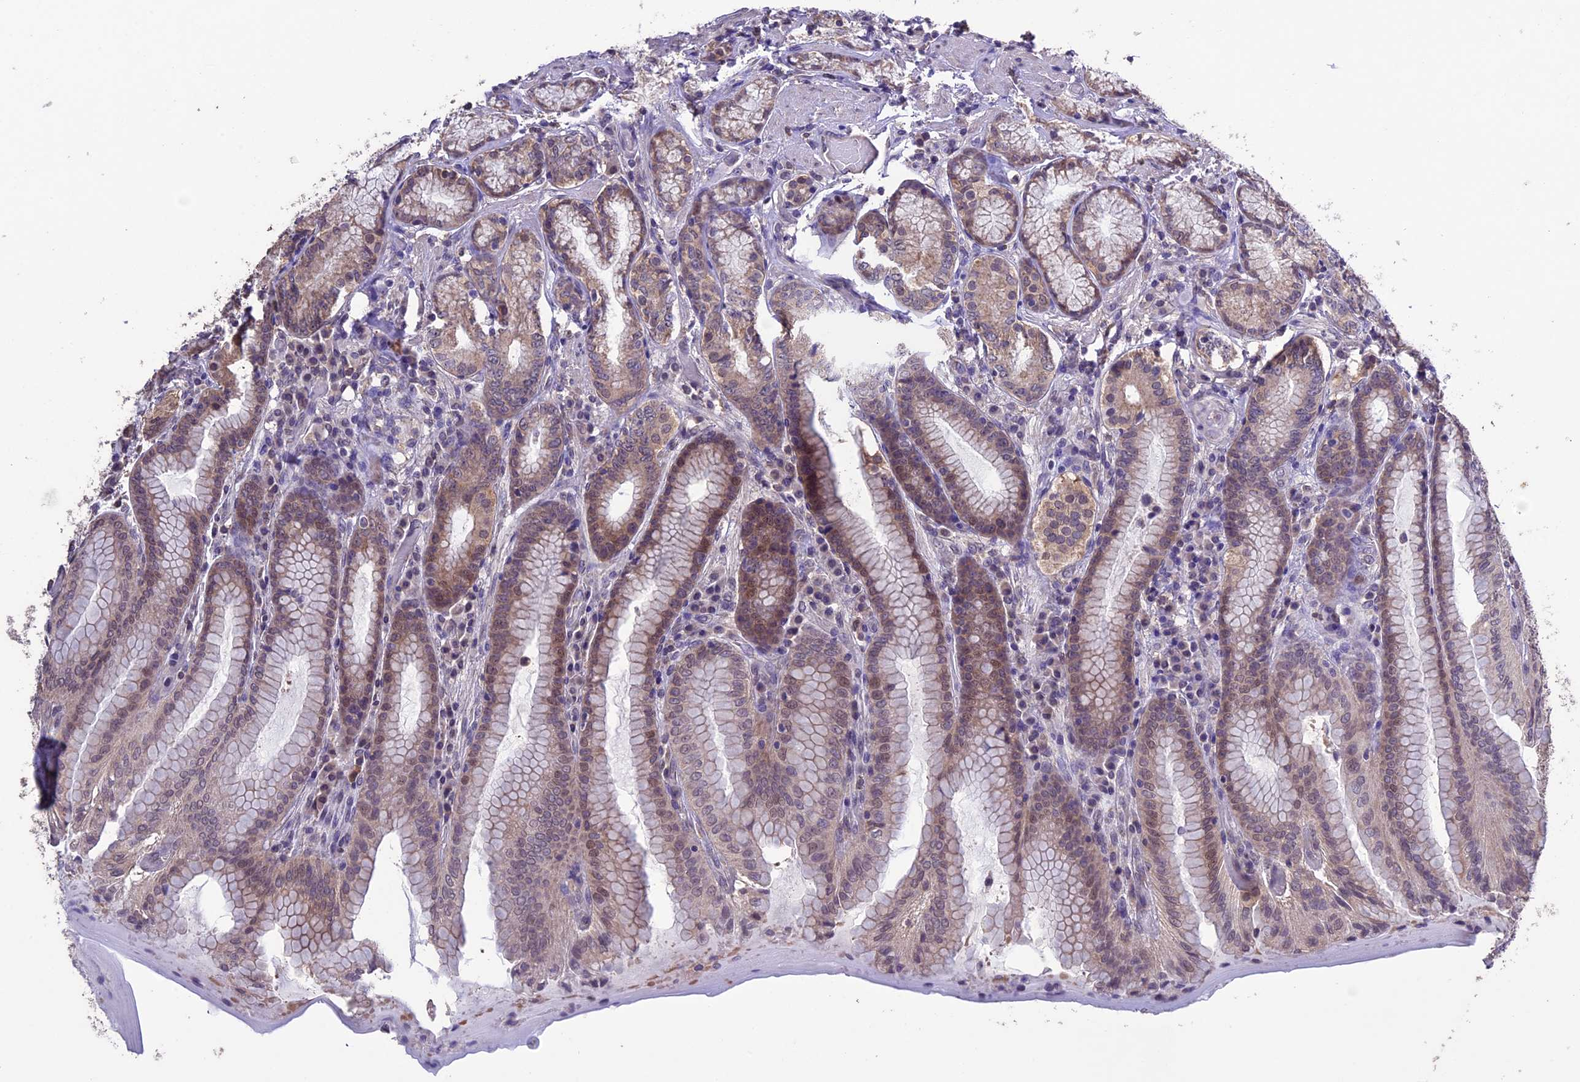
{"staining": {"intensity": "moderate", "quantity": "<25%", "location": "cytoplasmic/membranous,nuclear"}, "tissue": "stomach", "cell_type": "Glandular cells", "image_type": "normal", "snomed": [{"axis": "morphology", "description": "Normal tissue, NOS"}, {"axis": "topography", "description": "Stomach, upper"}, {"axis": "topography", "description": "Stomach, lower"}], "caption": "DAB immunohistochemical staining of unremarkable human stomach displays moderate cytoplasmic/membranous,nuclear protein expression in about <25% of glandular cells.", "gene": "DIS3L", "patient": {"sex": "female", "age": 76}}